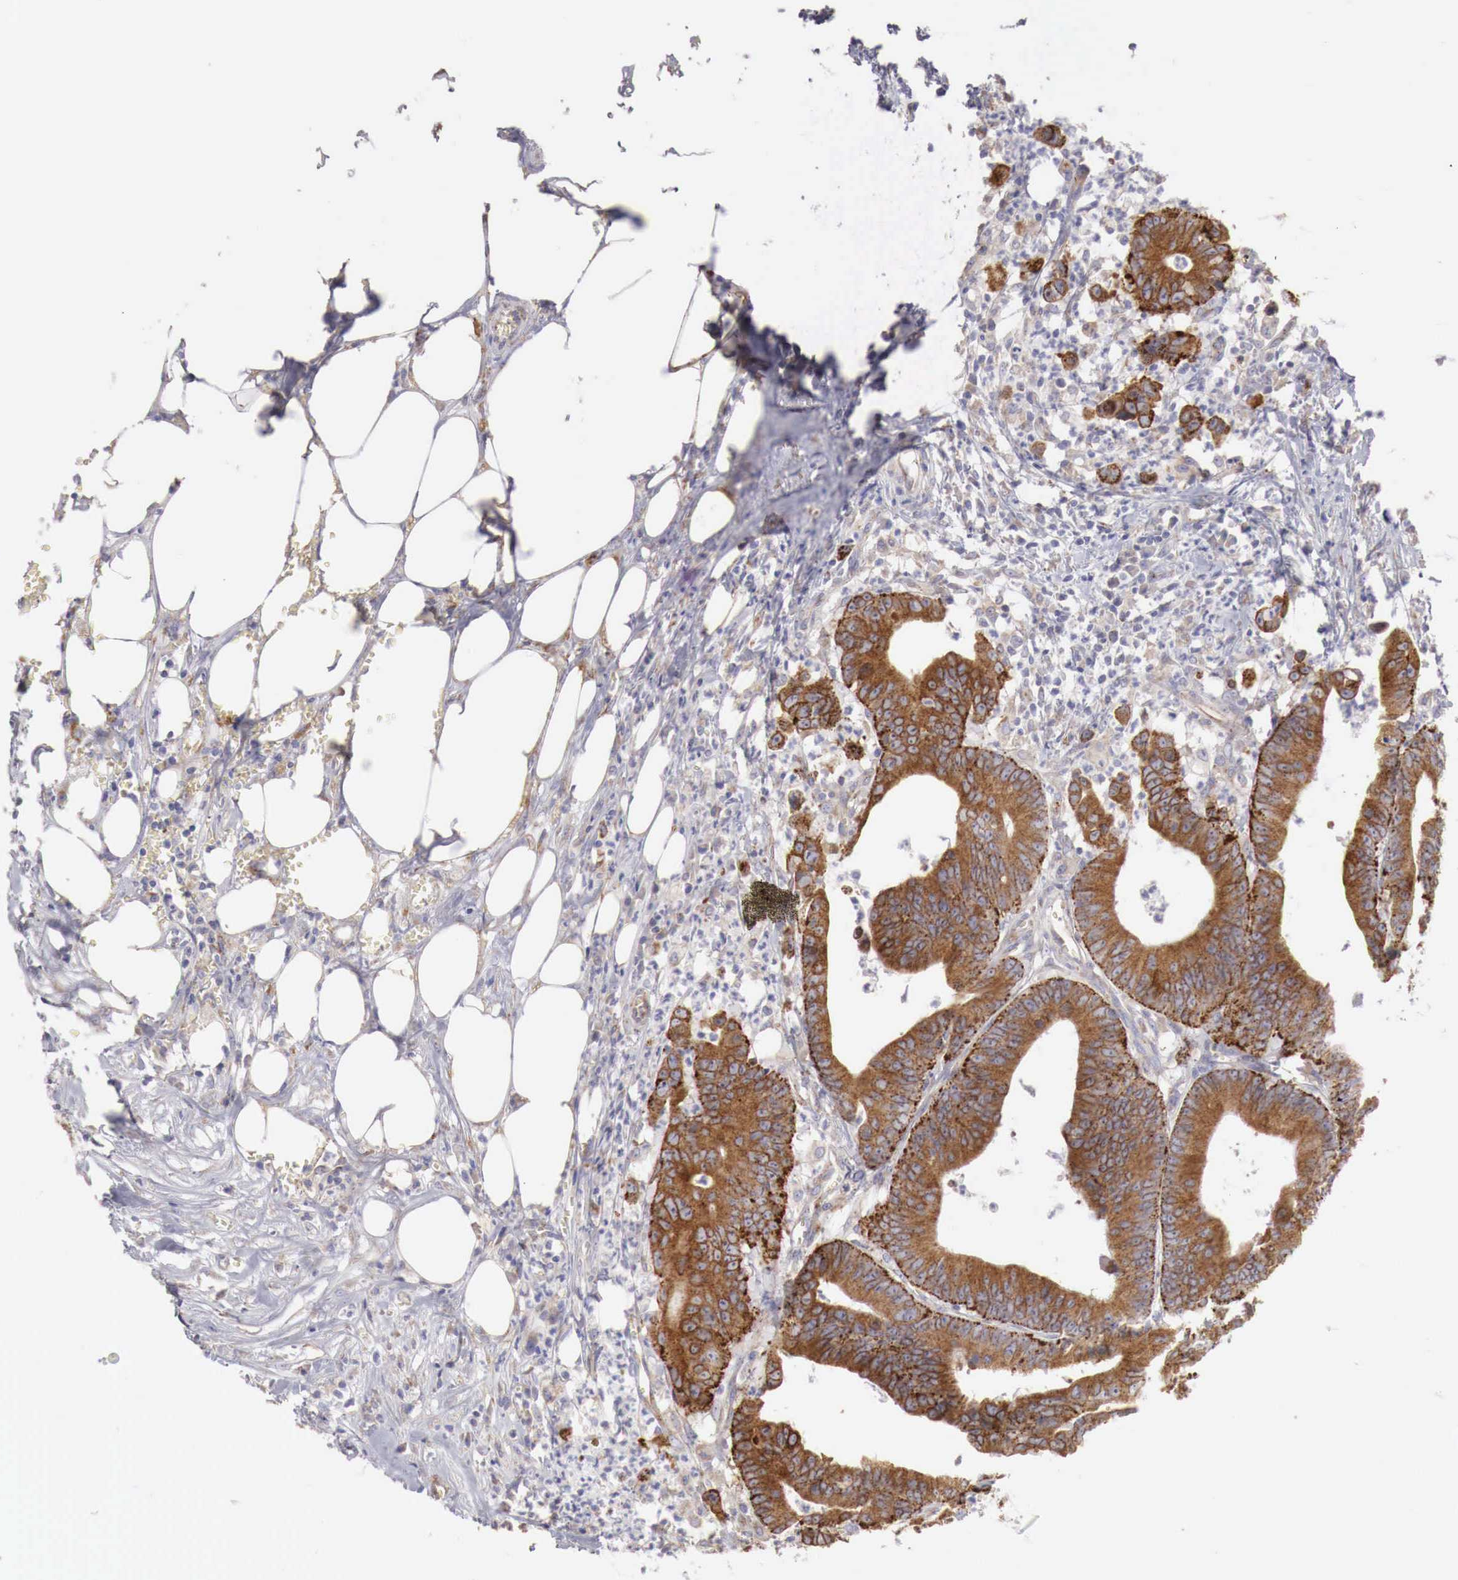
{"staining": {"intensity": "strong", "quantity": ">75%", "location": "cytoplasmic/membranous"}, "tissue": "colorectal cancer", "cell_type": "Tumor cells", "image_type": "cancer", "snomed": [{"axis": "morphology", "description": "Adenocarcinoma, NOS"}, {"axis": "topography", "description": "Colon"}], "caption": "This is a histology image of IHC staining of colorectal cancer (adenocarcinoma), which shows strong positivity in the cytoplasmic/membranous of tumor cells.", "gene": "NSDHL", "patient": {"sex": "male", "age": 55}}